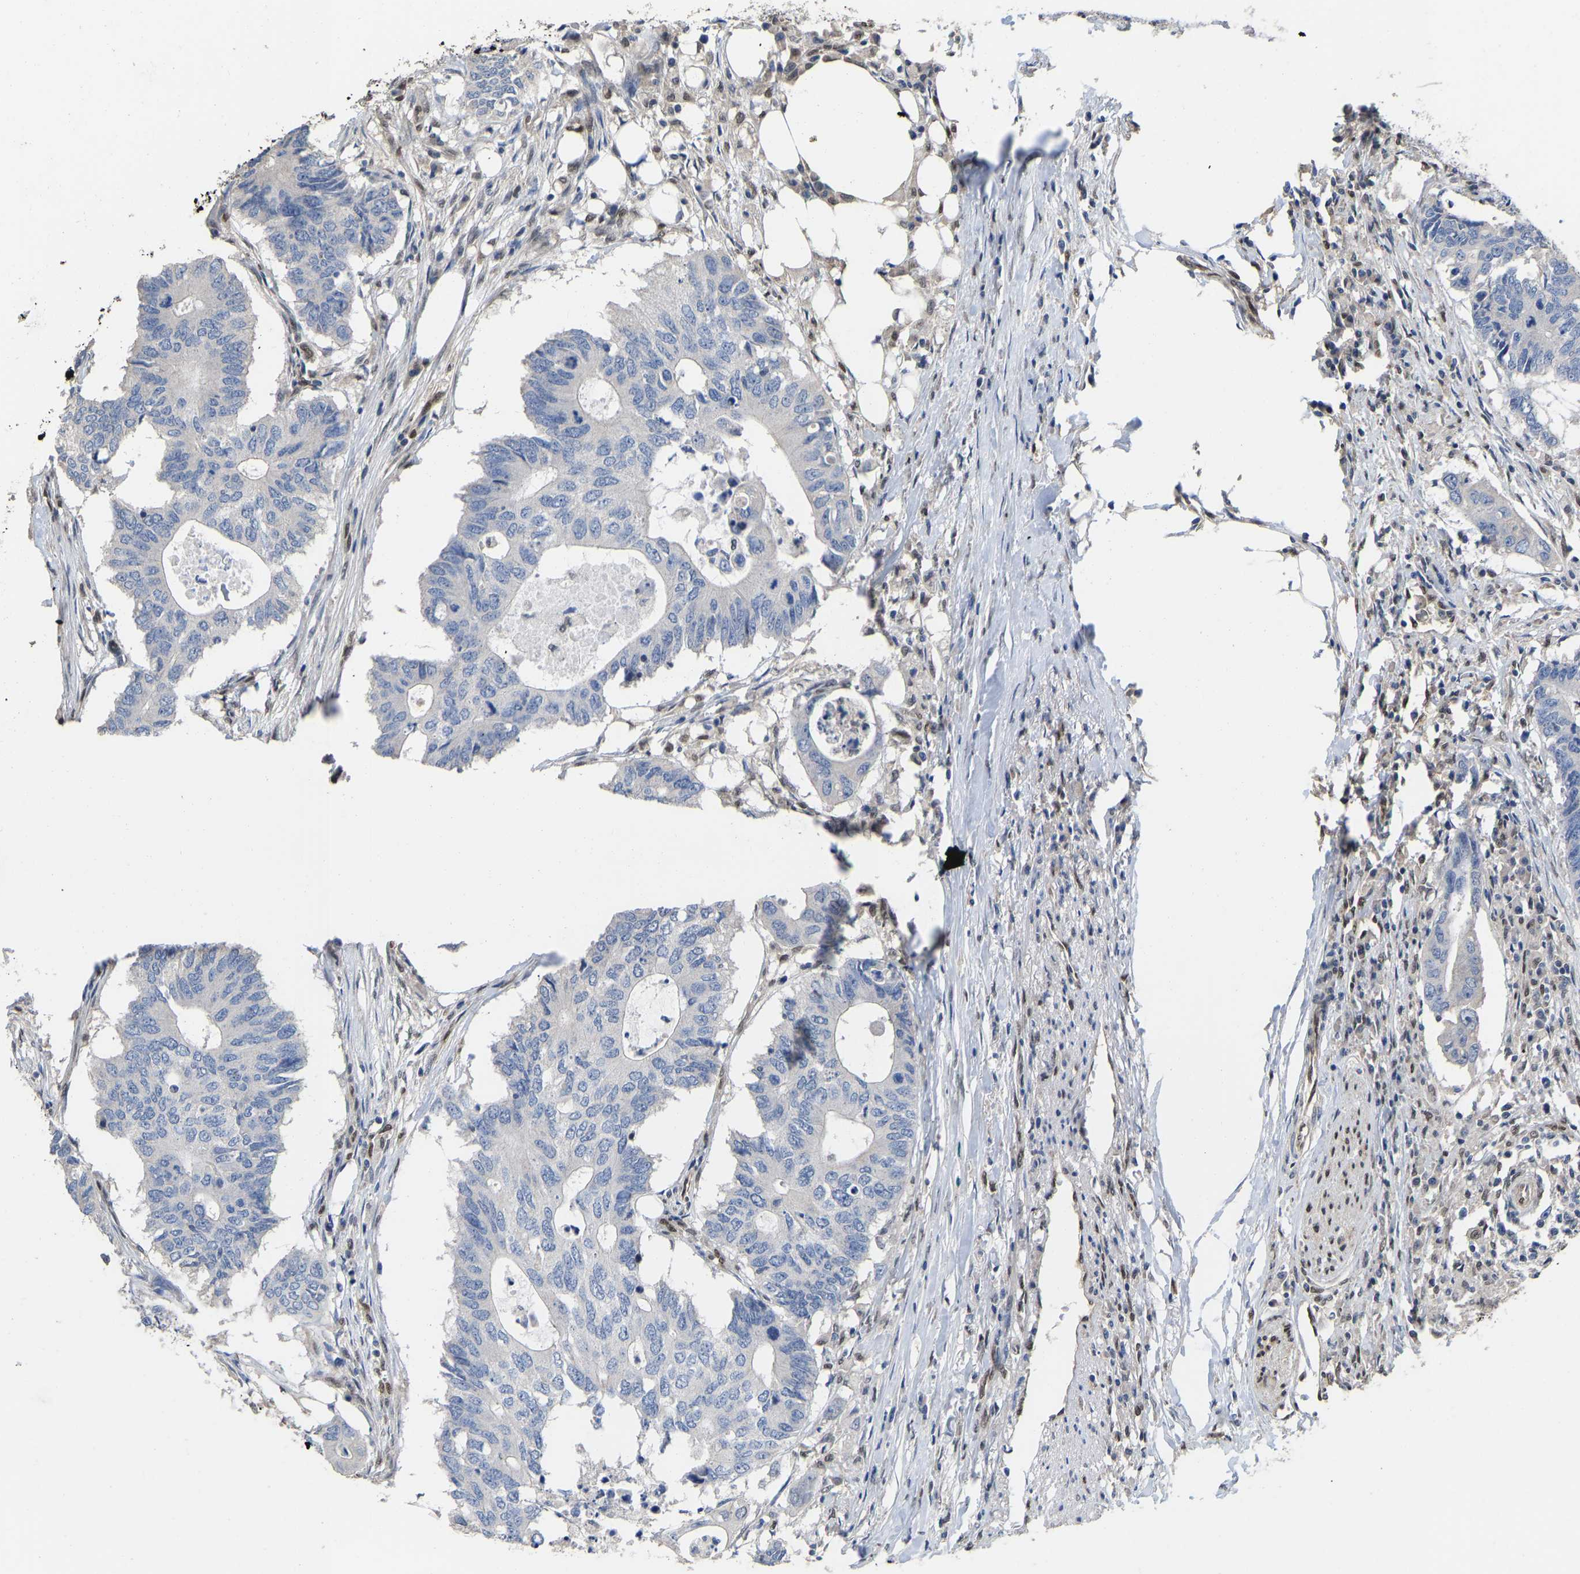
{"staining": {"intensity": "negative", "quantity": "none", "location": "none"}, "tissue": "colorectal cancer", "cell_type": "Tumor cells", "image_type": "cancer", "snomed": [{"axis": "morphology", "description": "Adenocarcinoma, NOS"}, {"axis": "topography", "description": "Colon"}], "caption": "An IHC image of colorectal adenocarcinoma is shown. There is no staining in tumor cells of colorectal adenocarcinoma.", "gene": "QKI", "patient": {"sex": "male", "age": 71}}